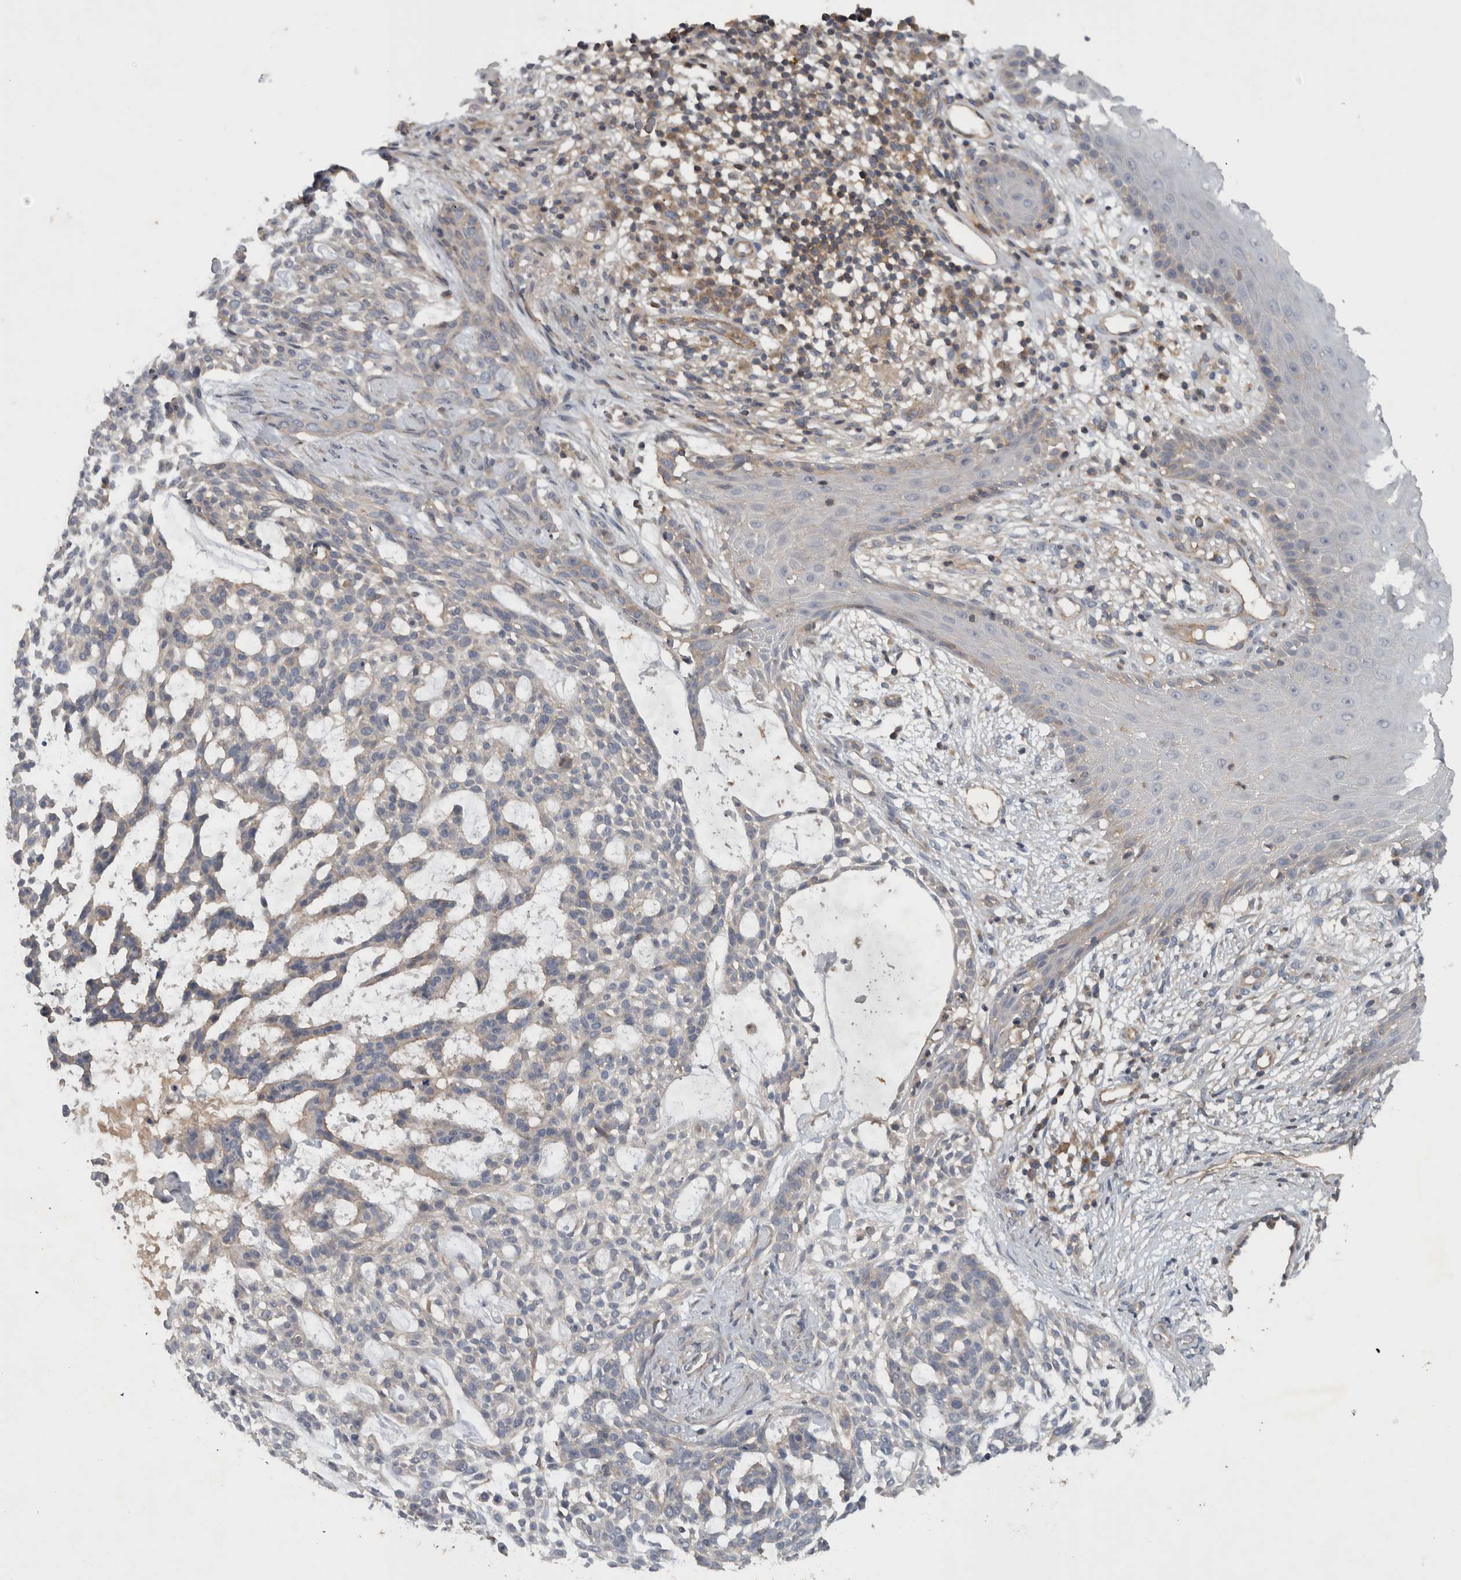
{"staining": {"intensity": "negative", "quantity": "none", "location": "none"}, "tissue": "skin cancer", "cell_type": "Tumor cells", "image_type": "cancer", "snomed": [{"axis": "morphology", "description": "Basal cell carcinoma"}, {"axis": "topography", "description": "Skin"}], "caption": "High power microscopy photomicrograph of an immunohistochemistry (IHC) histopathology image of skin cancer (basal cell carcinoma), revealing no significant positivity in tumor cells.", "gene": "SCARA5", "patient": {"sex": "female", "age": 64}}